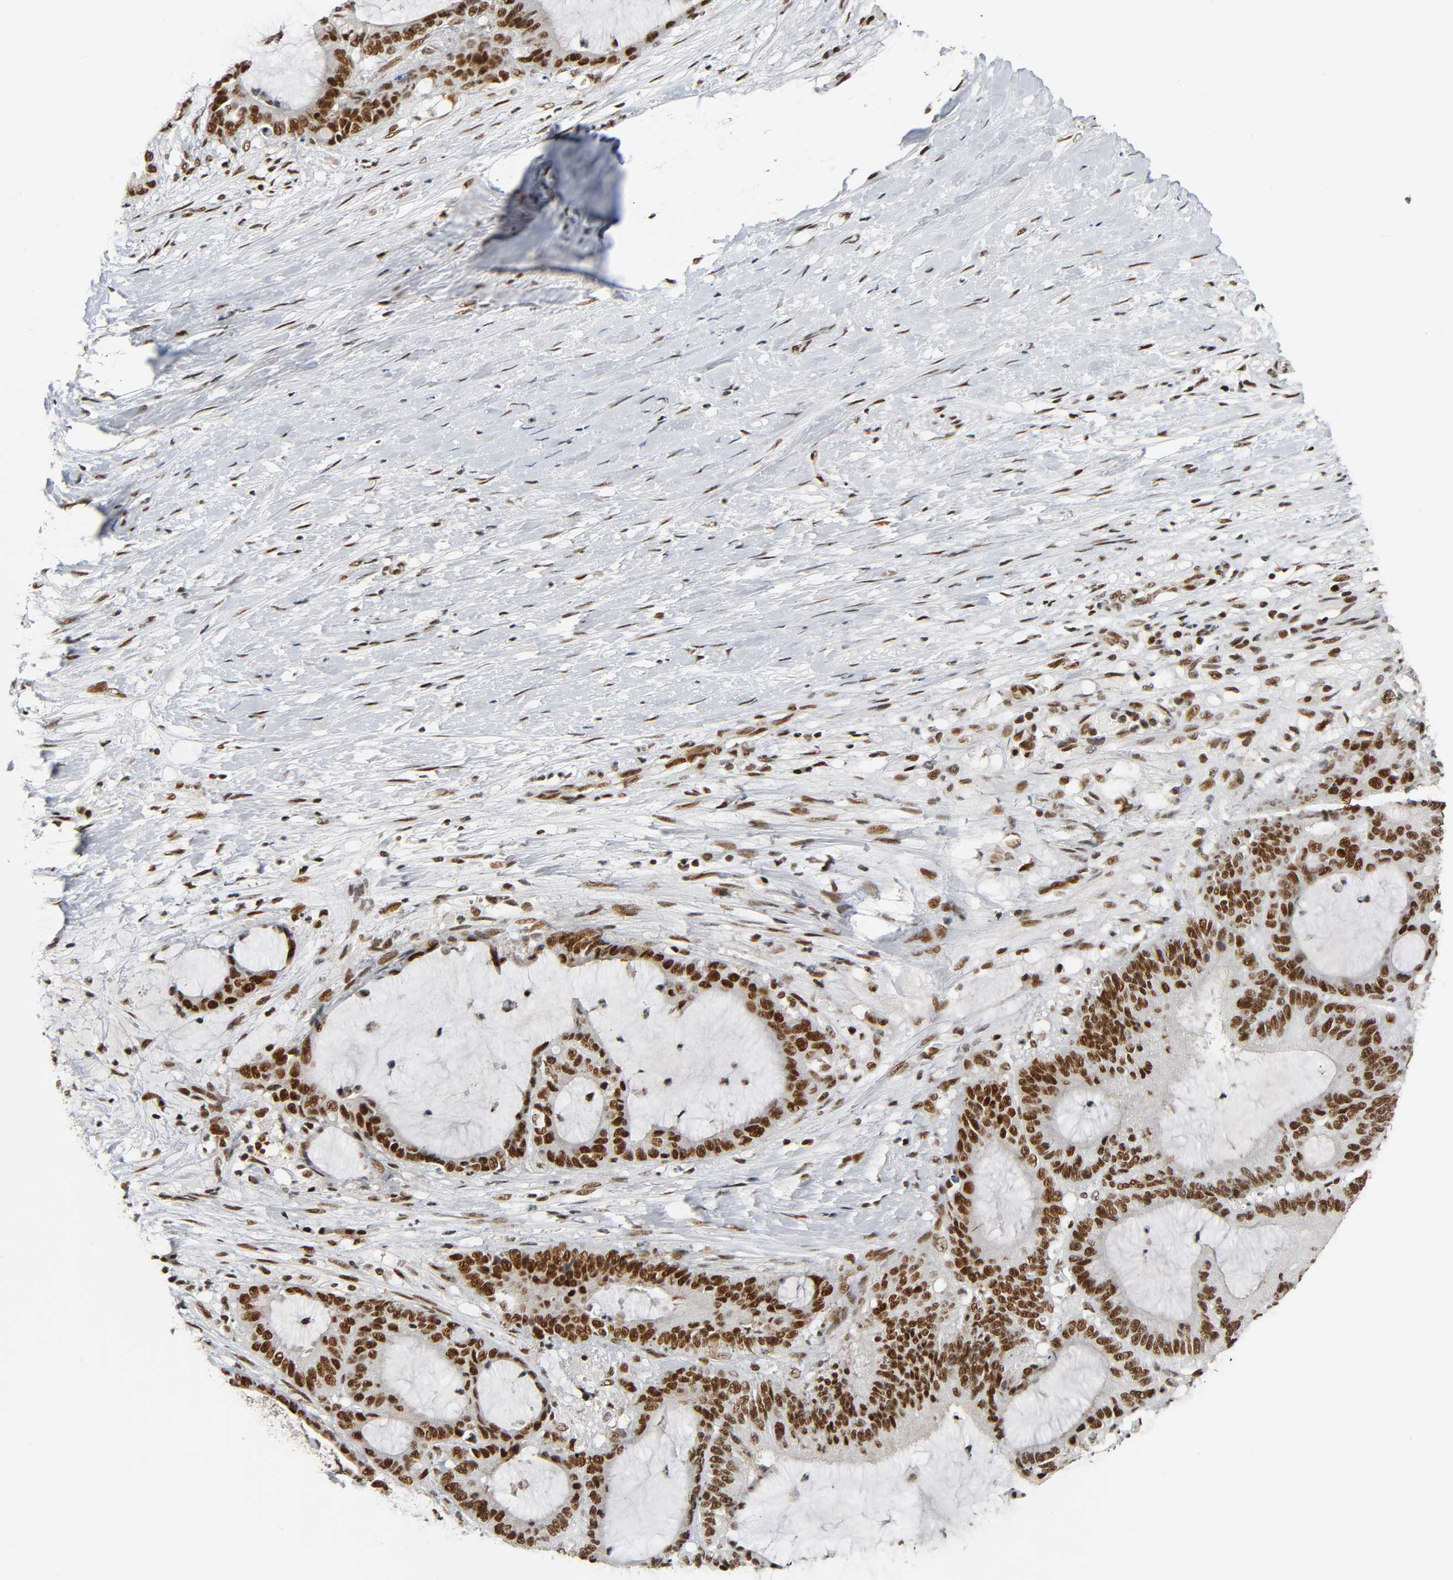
{"staining": {"intensity": "strong", "quantity": ">75%", "location": "nuclear"}, "tissue": "liver cancer", "cell_type": "Tumor cells", "image_type": "cancer", "snomed": [{"axis": "morphology", "description": "Cholangiocarcinoma"}, {"axis": "topography", "description": "Liver"}], "caption": "Immunohistochemistry (IHC) of liver cancer reveals high levels of strong nuclear expression in about >75% of tumor cells.", "gene": "CDK9", "patient": {"sex": "female", "age": 73}}